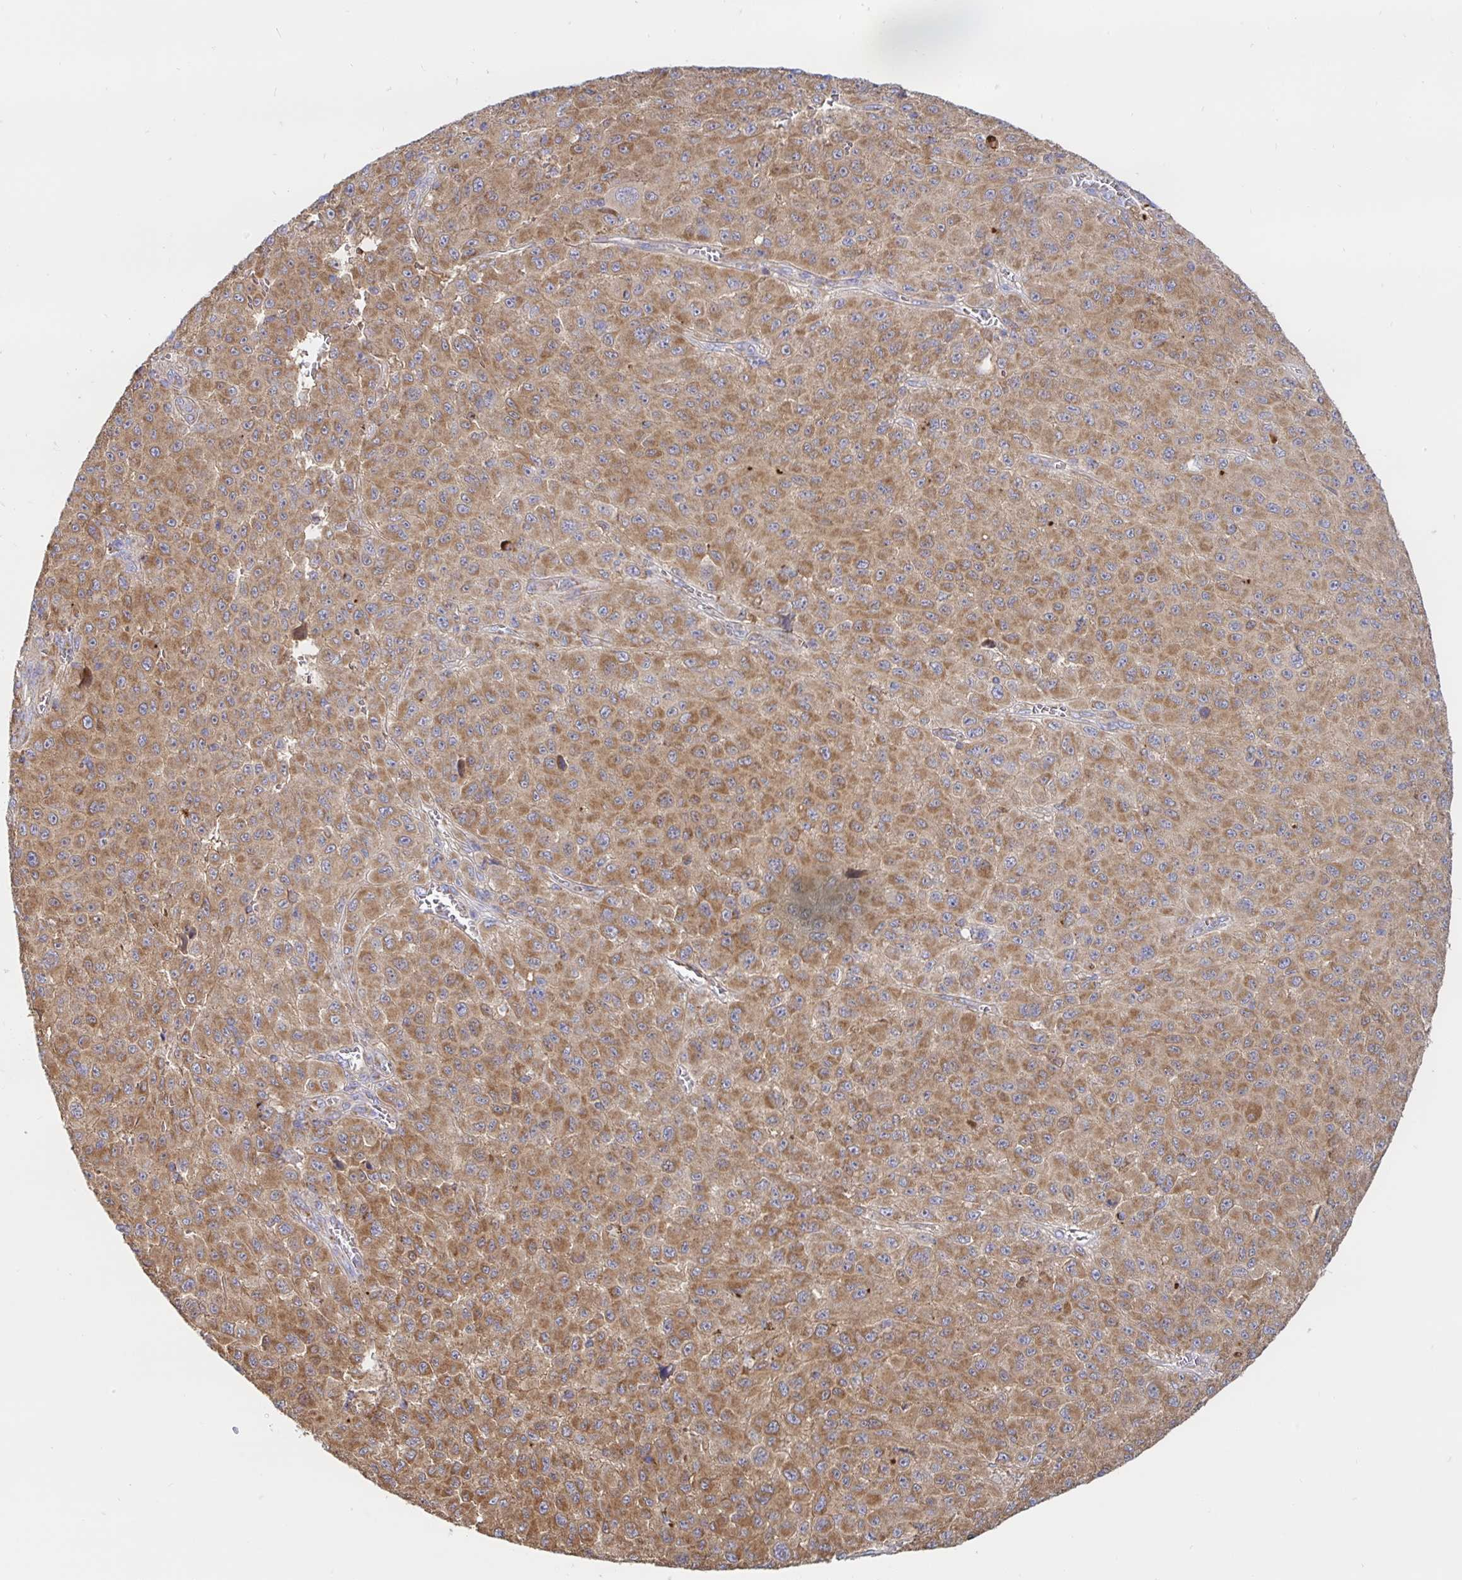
{"staining": {"intensity": "moderate", "quantity": ">75%", "location": "cytoplasmic/membranous"}, "tissue": "melanoma", "cell_type": "Tumor cells", "image_type": "cancer", "snomed": [{"axis": "morphology", "description": "Malignant melanoma, NOS"}, {"axis": "topography", "description": "Skin"}], "caption": "Melanoma stained with a brown dye reveals moderate cytoplasmic/membranous positive staining in approximately >75% of tumor cells.", "gene": "PRDX3", "patient": {"sex": "male", "age": 73}}